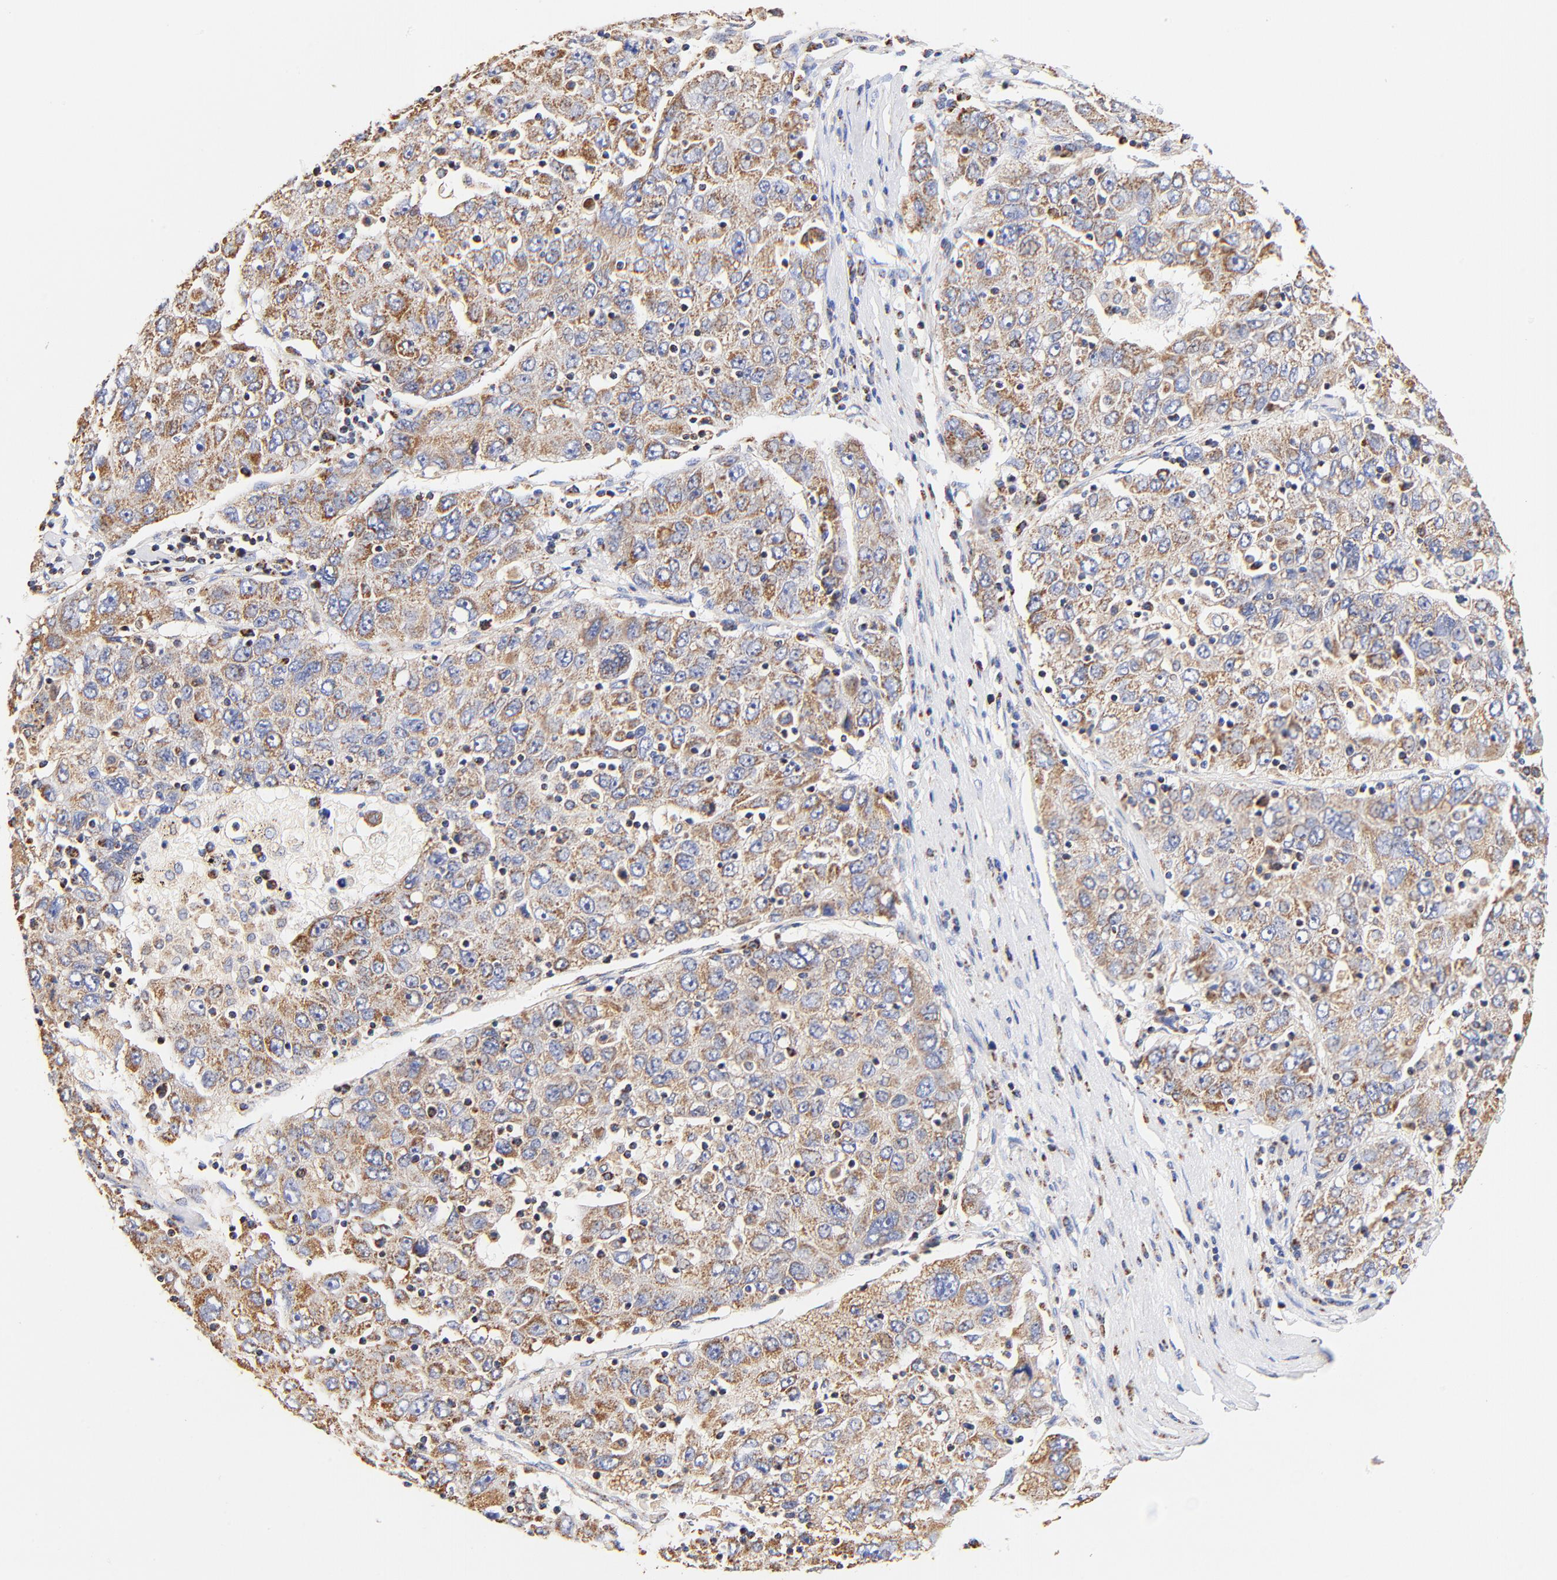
{"staining": {"intensity": "moderate", "quantity": ">75%", "location": "cytoplasmic/membranous"}, "tissue": "liver cancer", "cell_type": "Tumor cells", "image_type": "cancer", "snomed": [{"axis": "morphology", "description": "Carcinoma, Hepatocellular, NOS"}, {"axis": "topography", "description": "Liver"}], "caption": "Approximately >75% of tumor cells in liver hepatocellular carcinoma demonstrate moderate cytoplasmic/membranous protein positivity as visualized by brown immunohistochemical staining.", "gene": "ATP5F1D", "patient": {"sex": "male", "age": 49}}